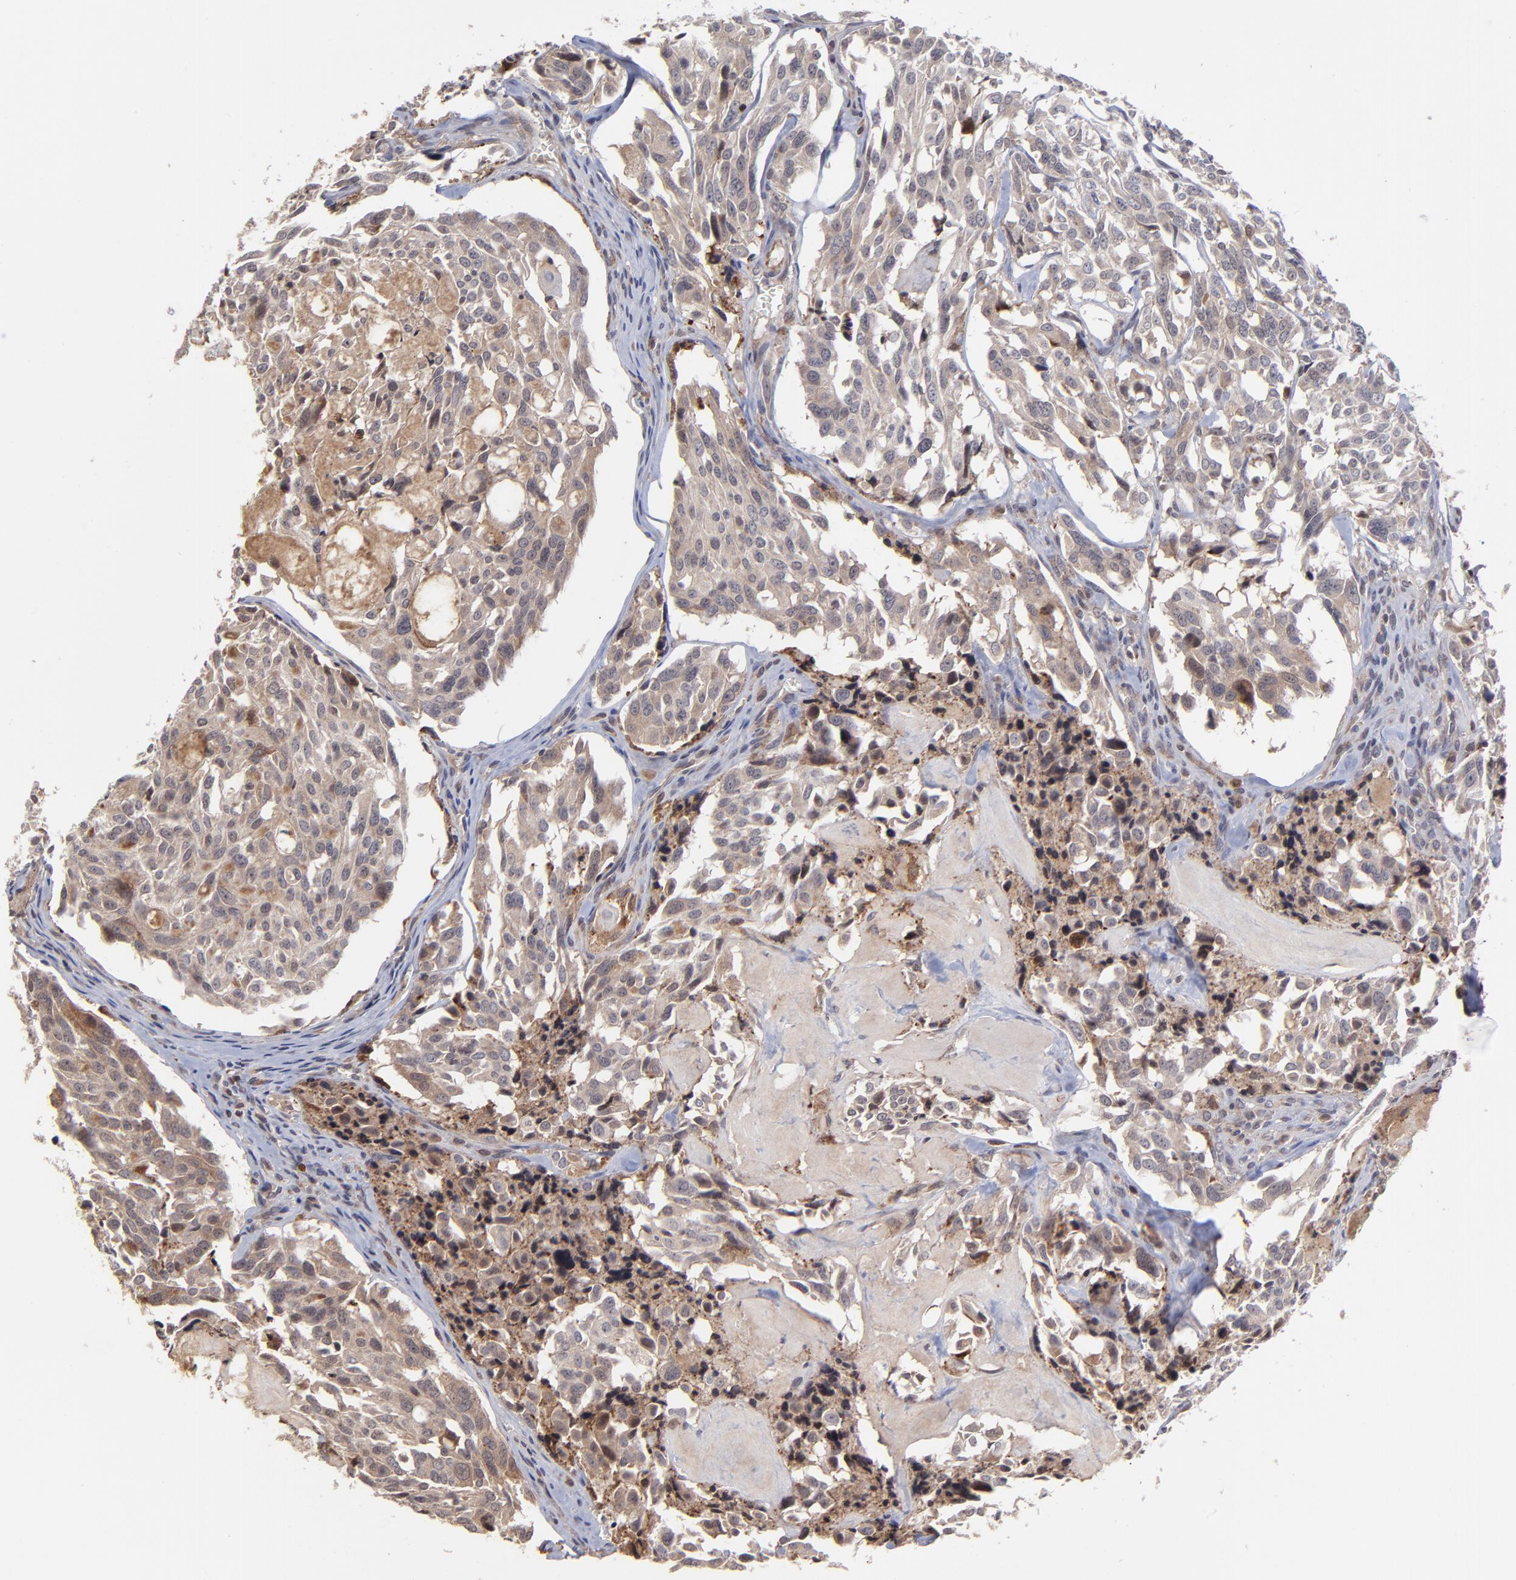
{"staining": {"intensity": "moderate", "quantity": "25%-75%", "location": "cytoplasmic/membranous"}, "tissue": "thyroid cancer", "cell_type": "Tumor cells", "image_type": "cancer", "snomed": [{"axis": "morphology", "description": "Carcinoma, NOS"}, {"axis": "morphology", "description": "Carcinoid, malignant, NOS"}, {"axis": "topography", "description": "Thyroid gland"}], "caption": "Thyroid cancer (malignant carcinoid) was stained to show a protein in brown. There is medium levels of moderate cytoplasmic/membranous positivity in about 25%-75% of tumor cells.", "gene": "UBE2L6", "patient": {"sex": "male", "age": 33}}